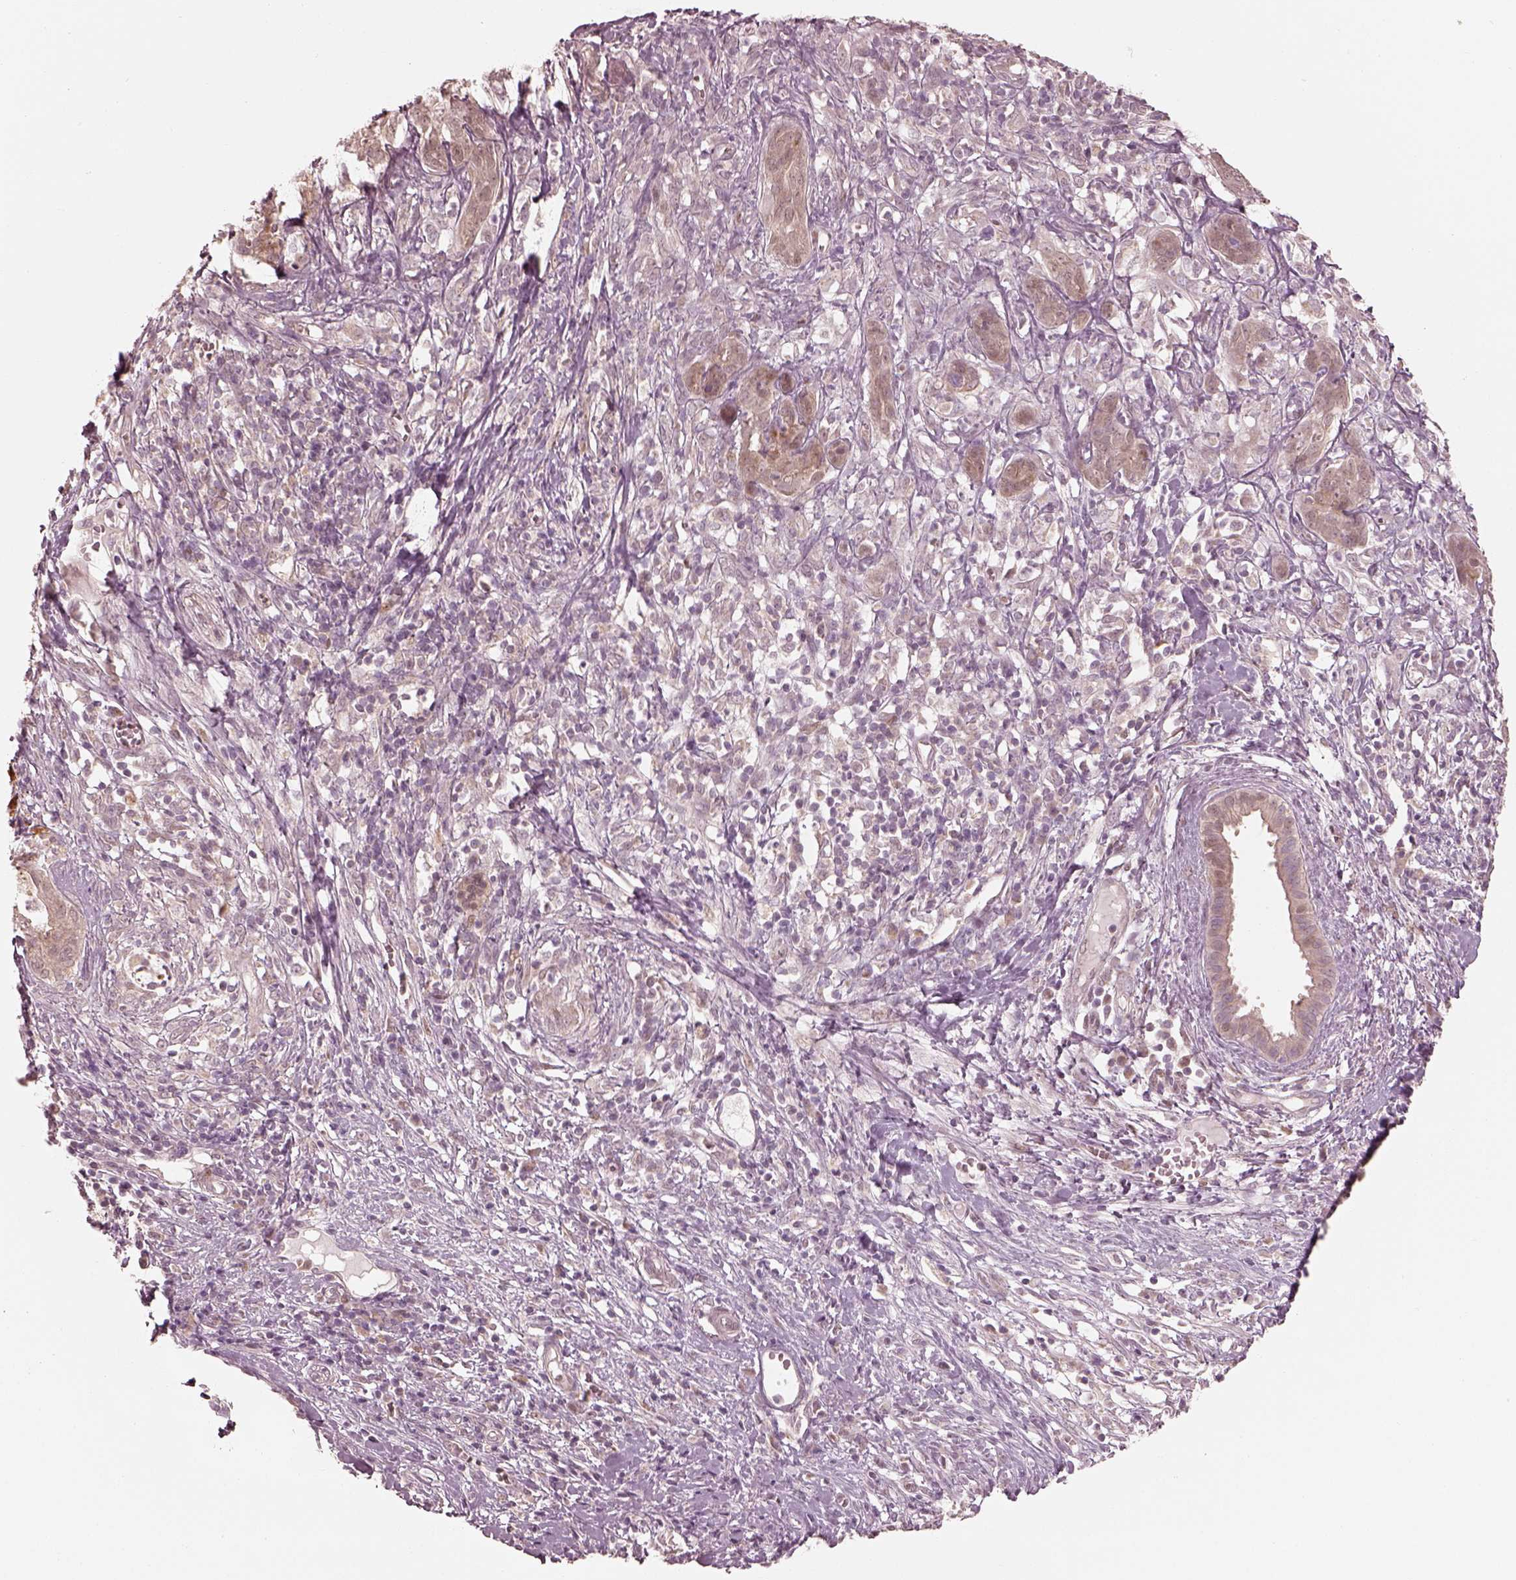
{"staining": {"intensity": "weak", "quantity": "25%-75%", "location": "cytoplasmic/membranous"}, "tissue": "pancreatic cancer", "cell_type": "Tumor cells", "image_type": "cancer", "snomed": [{"axis": "morphology", "description": "Adenocarcinoma, NOS"}, {"axis": "topography", "description": "Pancreas"}], "caption": "Adenocarcinoma (pancreatic) was stained to show a protein in brown. There is low levels of weak cytoplasmic/membranous staining in approximately 25%-75% of tumor cells.", "gene": "IQCB1", "patient": {"sex": "male", "age": 61}}